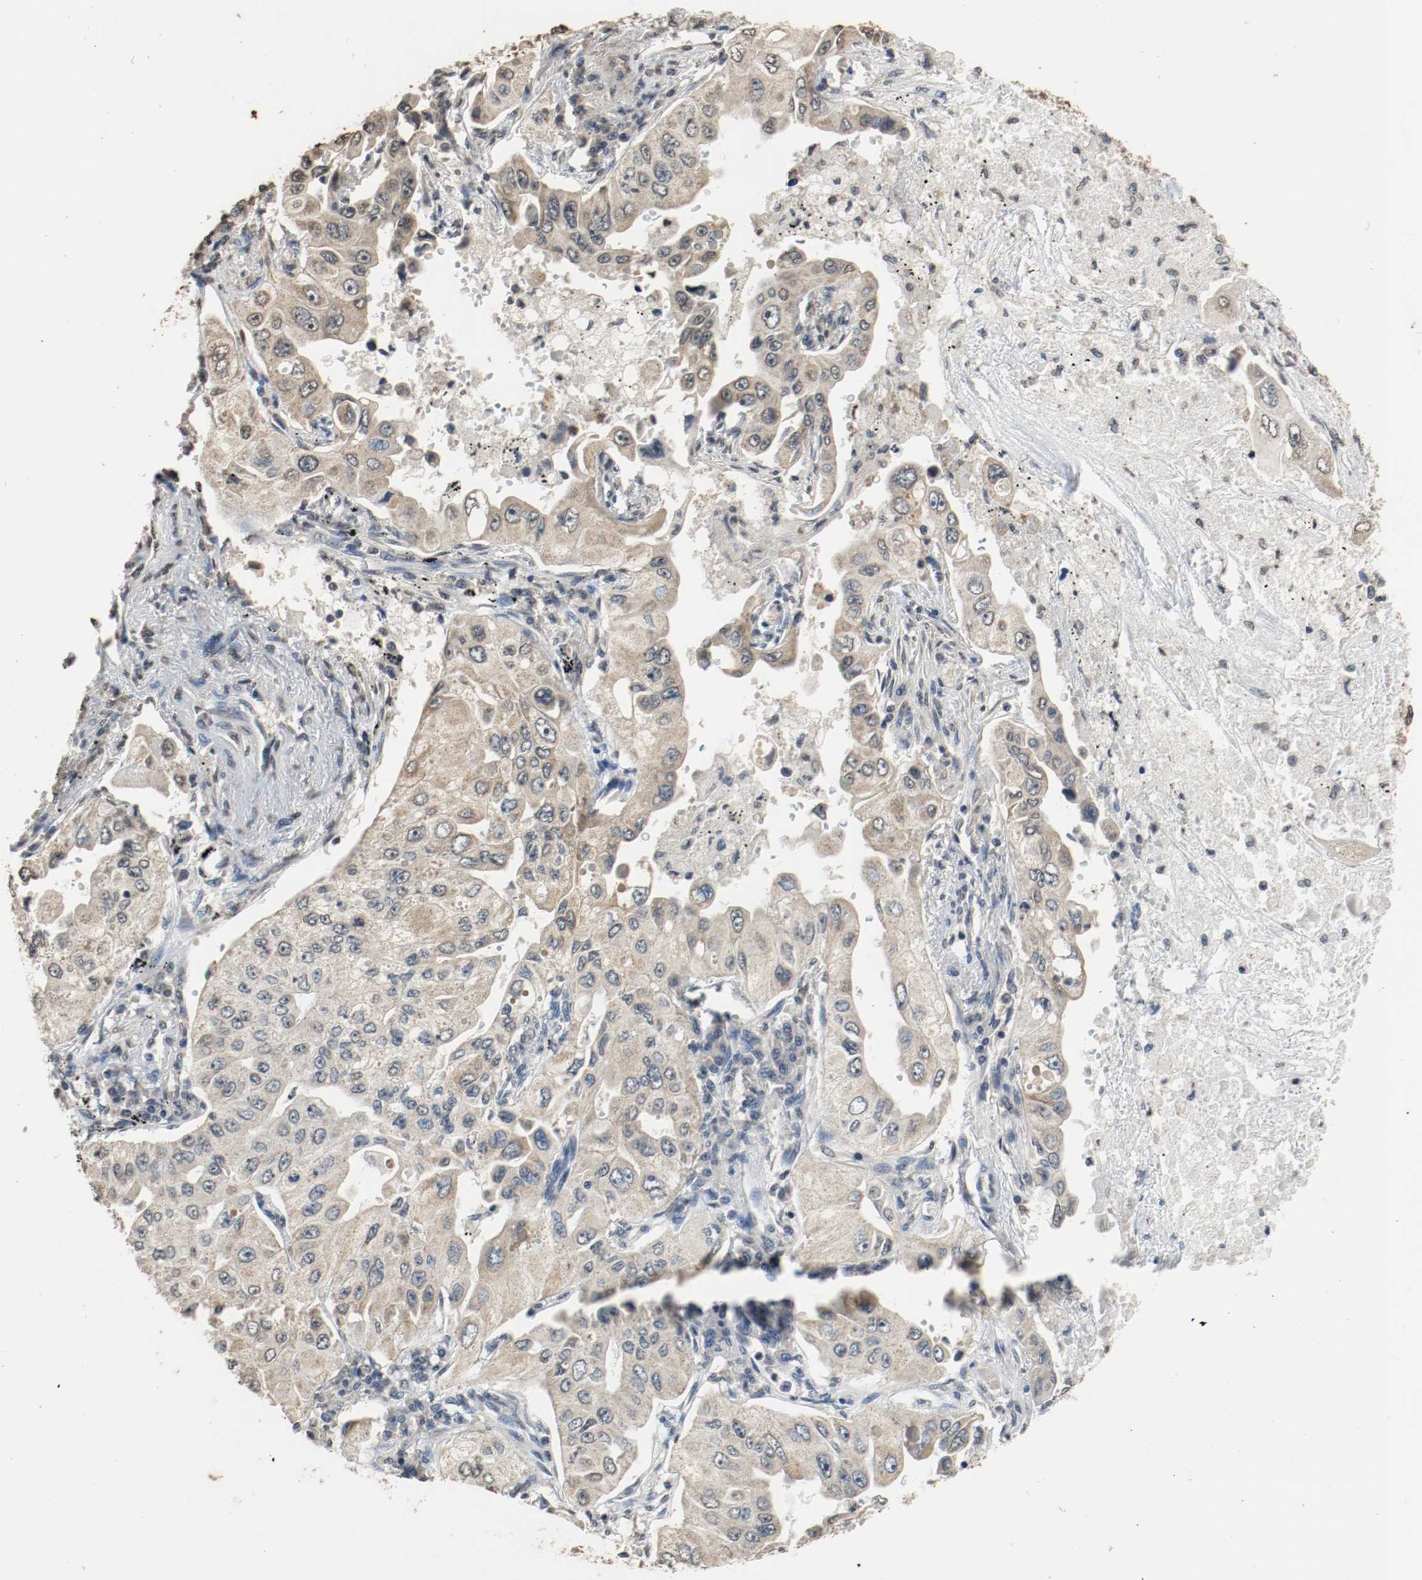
{"staining": {"intensity": "weak", "quantity": "25%-75%", "location": "cytoplasmic/membranous"}, "tissue": "lung cancer", "cell_type": "Tumor cells", "image_type": "cancer", "snomed": [{"axis": "morphology", "description": "Adenocarcinoma, NOS"}, {"axis": "topography", "description": "Lung"}], "caption": "IHC (DAB (3,3'-diaminobenzidine)) staining of adenocarcinoma (lung) demonstrates weak cytoplasmic/membranous protein positivity in about 25%-75% of tumor cells.", "gene": "RTN4", "patient": {"sex": "male", "age": 84}}